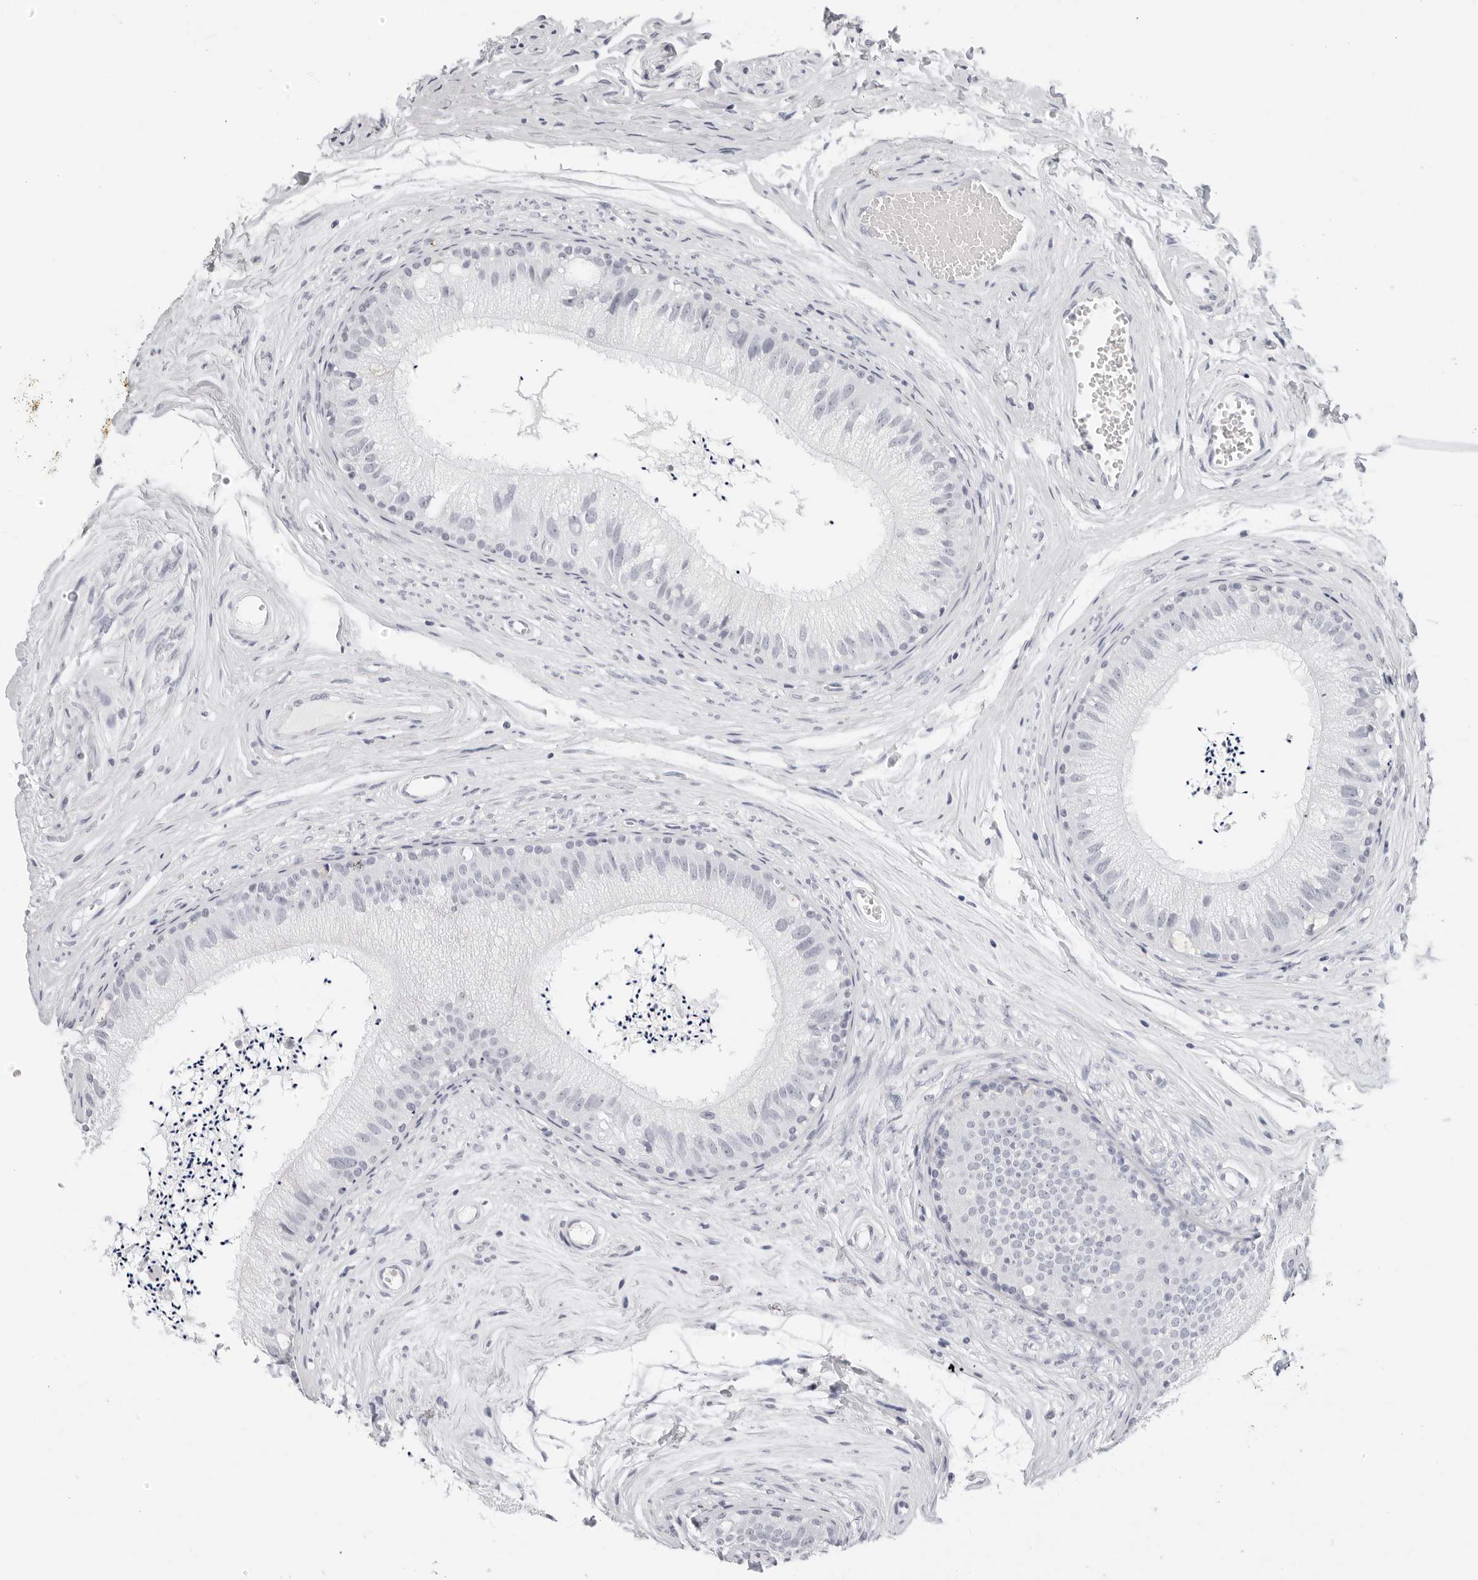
{"staining": {"intensity": "negative", "quantity": "none", "location": "none"}, "tissue": "epididymis", "cell_type": "Glandular cells", "image_type": "normal", "snomed": [{"axis": "morphology", "description": "Normal tissue, NOS"}, {"axis": "topography", "description": "Epididymis"}], "caption": "The immunohistochemistry (IHC) photomicrograph has no significant staining in glandular cells of epididymis.", "gene": "AGMAT", "patient": {"sex": "male", "age": 56}}